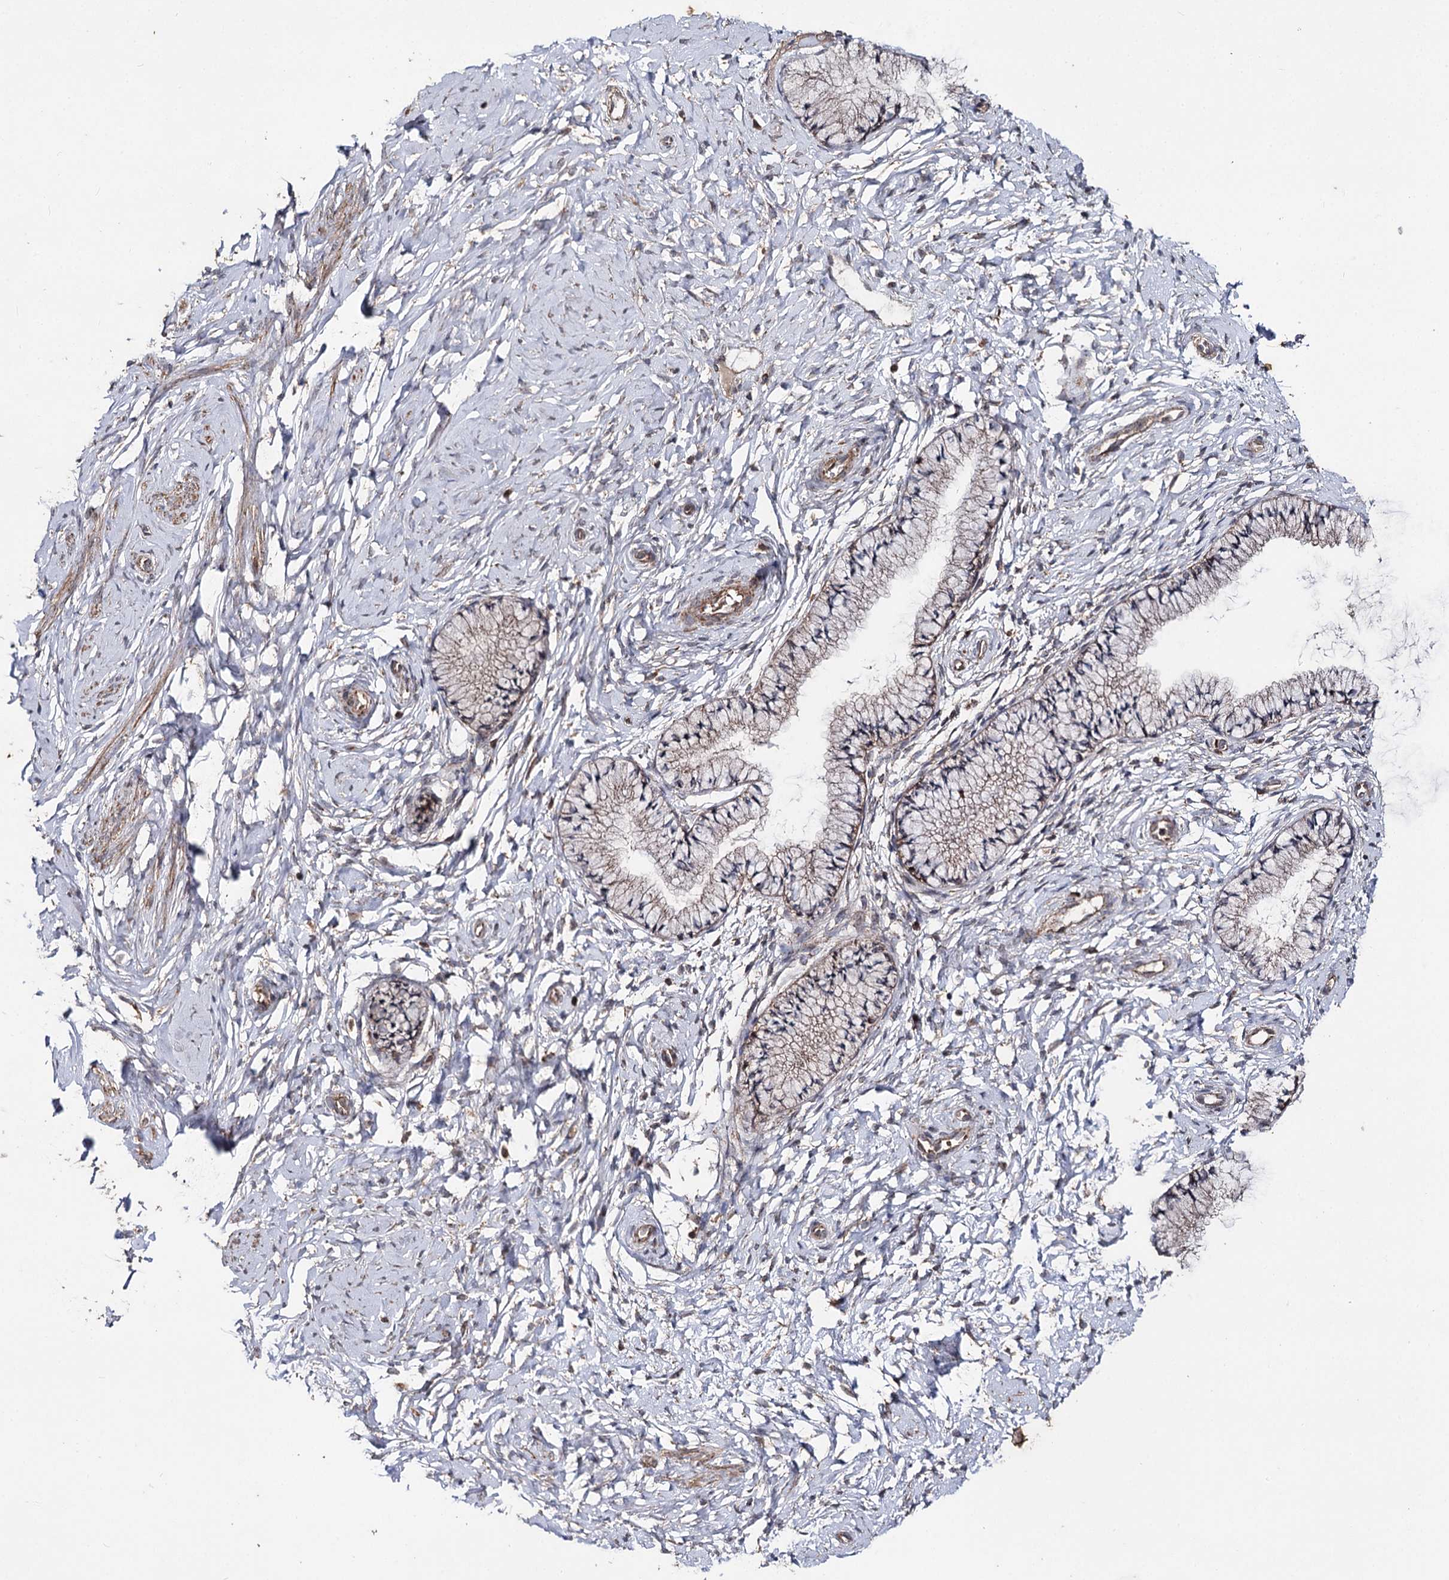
{"staining": {"intensity": "weak", "quantity": ">75%", "location": "cytoplasmic/membranous"}, "tissue": "cervix", "cell_type": "Glandular cells", "image_type": "normal", "snomed": [{"axis": "morphology", "description": "Normal tissue, NOS"}, {"axis": "topography", "description": "Cervix"}], "caption": "This is an image of immunohistochemistry staining of unremarkable cervix, which shows weak staining in the cytoplasmic/membranous of glandular cells.", "gene": "MINDY3", "patient": {"sex": "female", "age": 33}}